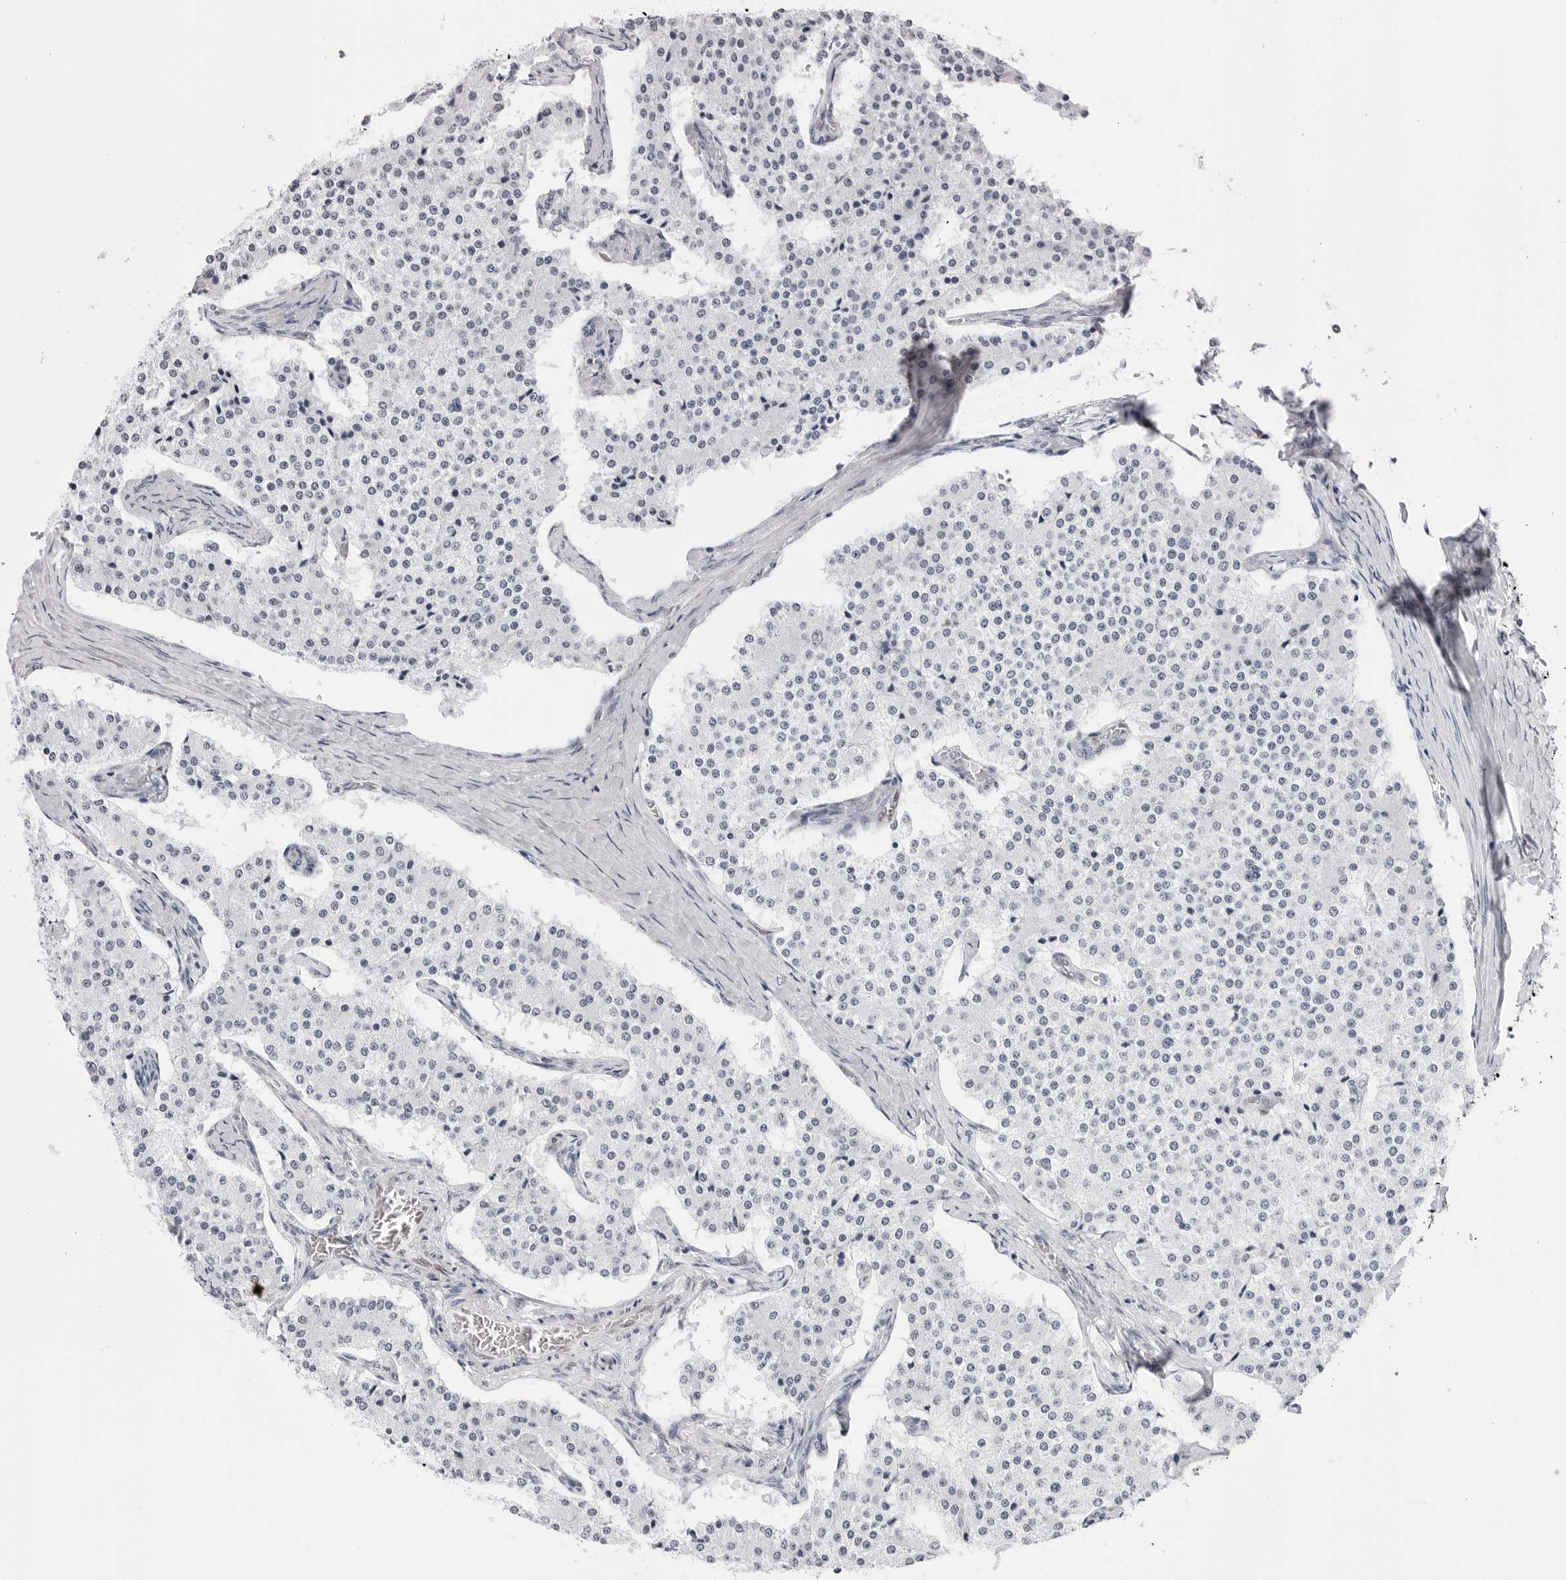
{"staining": {"intensity": "negative", "quantity": "none", "location": "none"}, "tissue": "carcinoid", "cell_type": "Tumor cells", "image_type": "cancer", "snomed": [{"axis": "morphology", "description": "Carcinoid, malignant, NOS"}, {"axis": "topography", "description": "Colon"}], "caption": "The image displays no staining of tumor cells in carcinoid.", "gene": "NASP", "patient": {"sex": "female", "age": 52}}